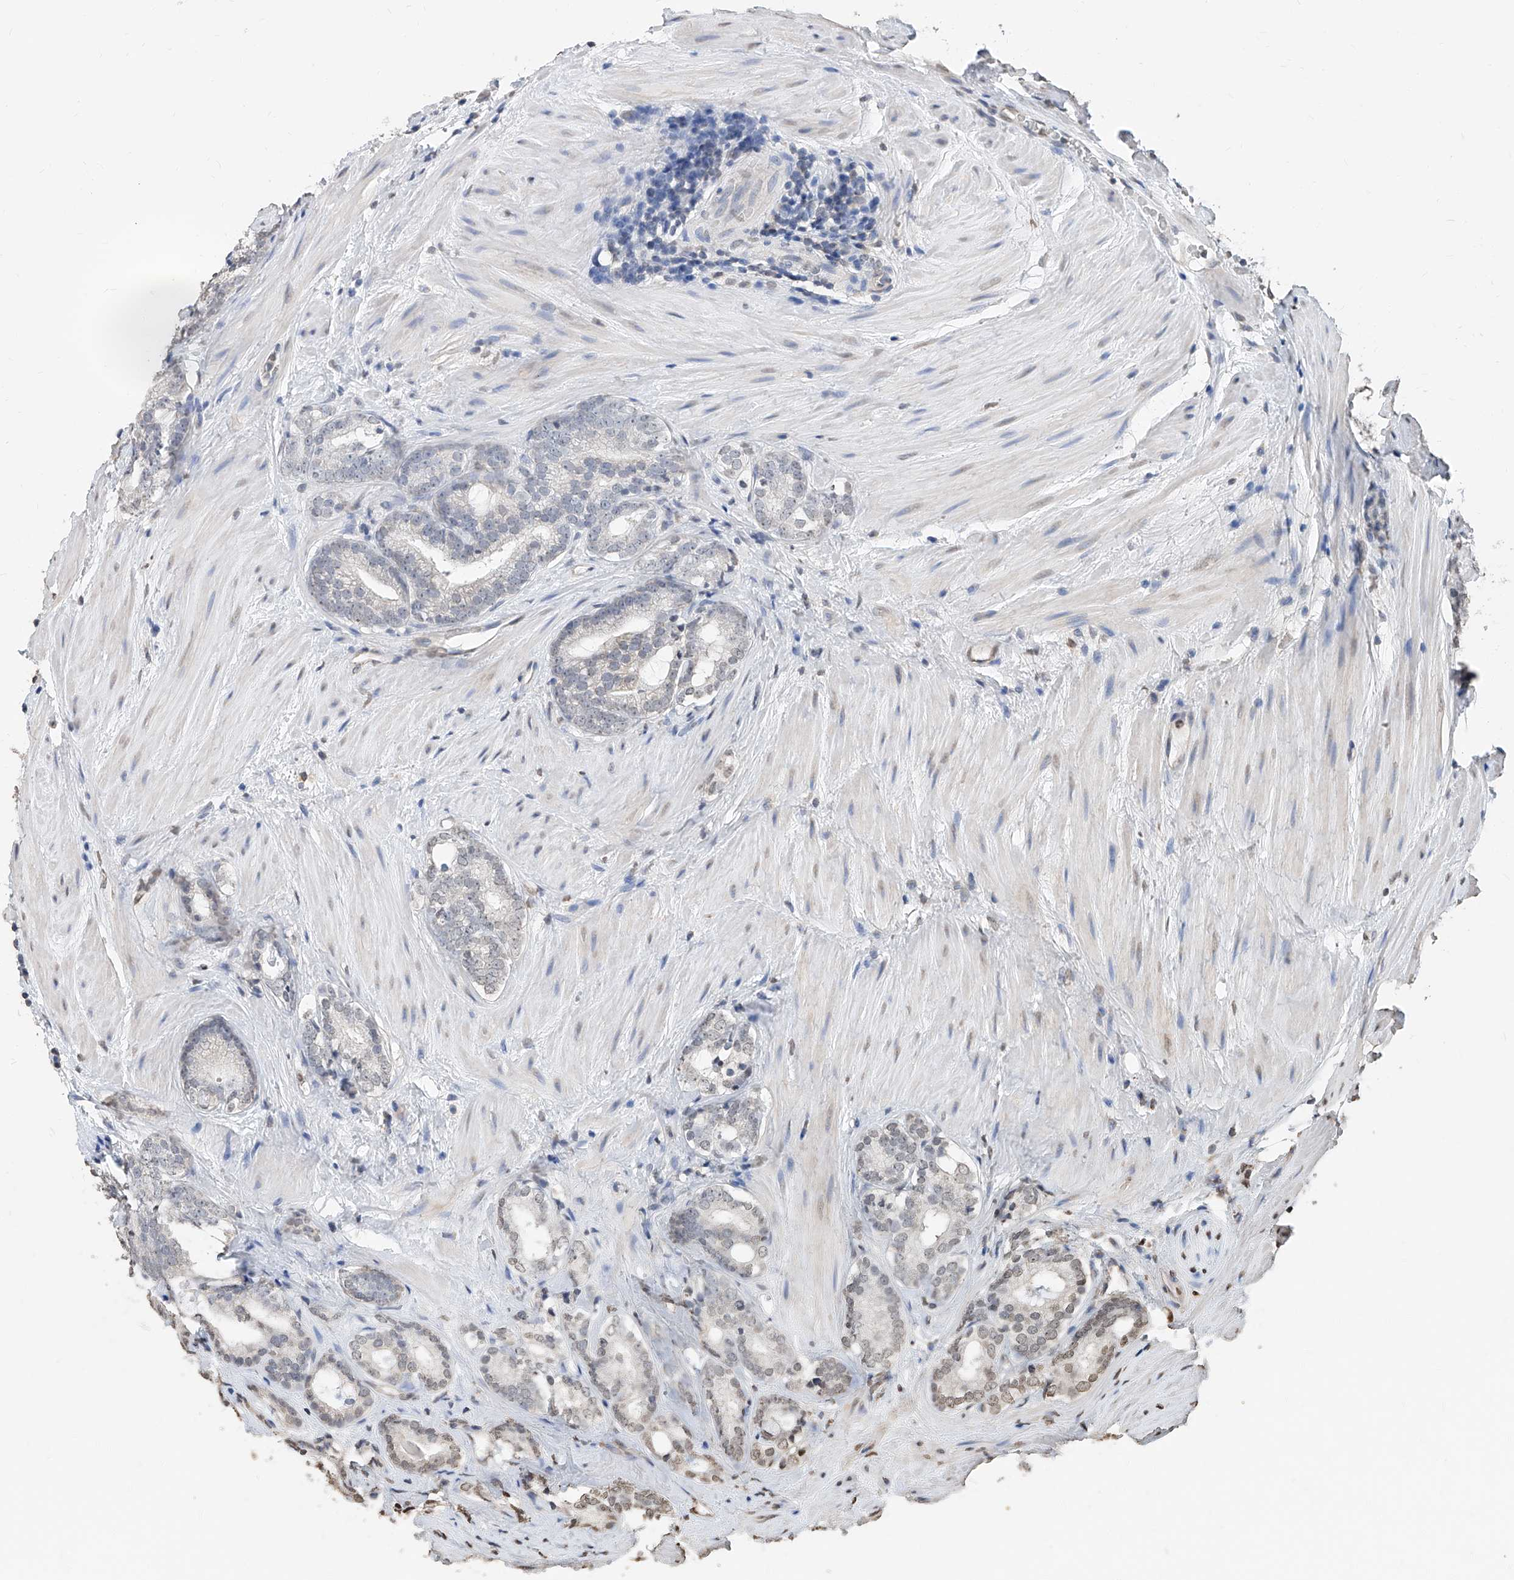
{"staining": {"intensity": "weak", "quantity": "<25%", "location": "nuclear"}, "tissue": "prostate cancer", "cell_type": "Tumor cells", "image_type": "cancer", "snomed": [{"axis": "morphology", "description": "Adenocarcinoma, High grade"}, {"axis": "topography", "description": "Prostate"}], "caption": "DAB (3,3'-diaminobenzidine) immunohistochemical staining of prostate adenocarcinoma (high-grade) shows no significant staining in tumor cells. (DAB IHC, high magnification).", "gene": "RP9", "patient": {"sex": "male", "age": 63}}